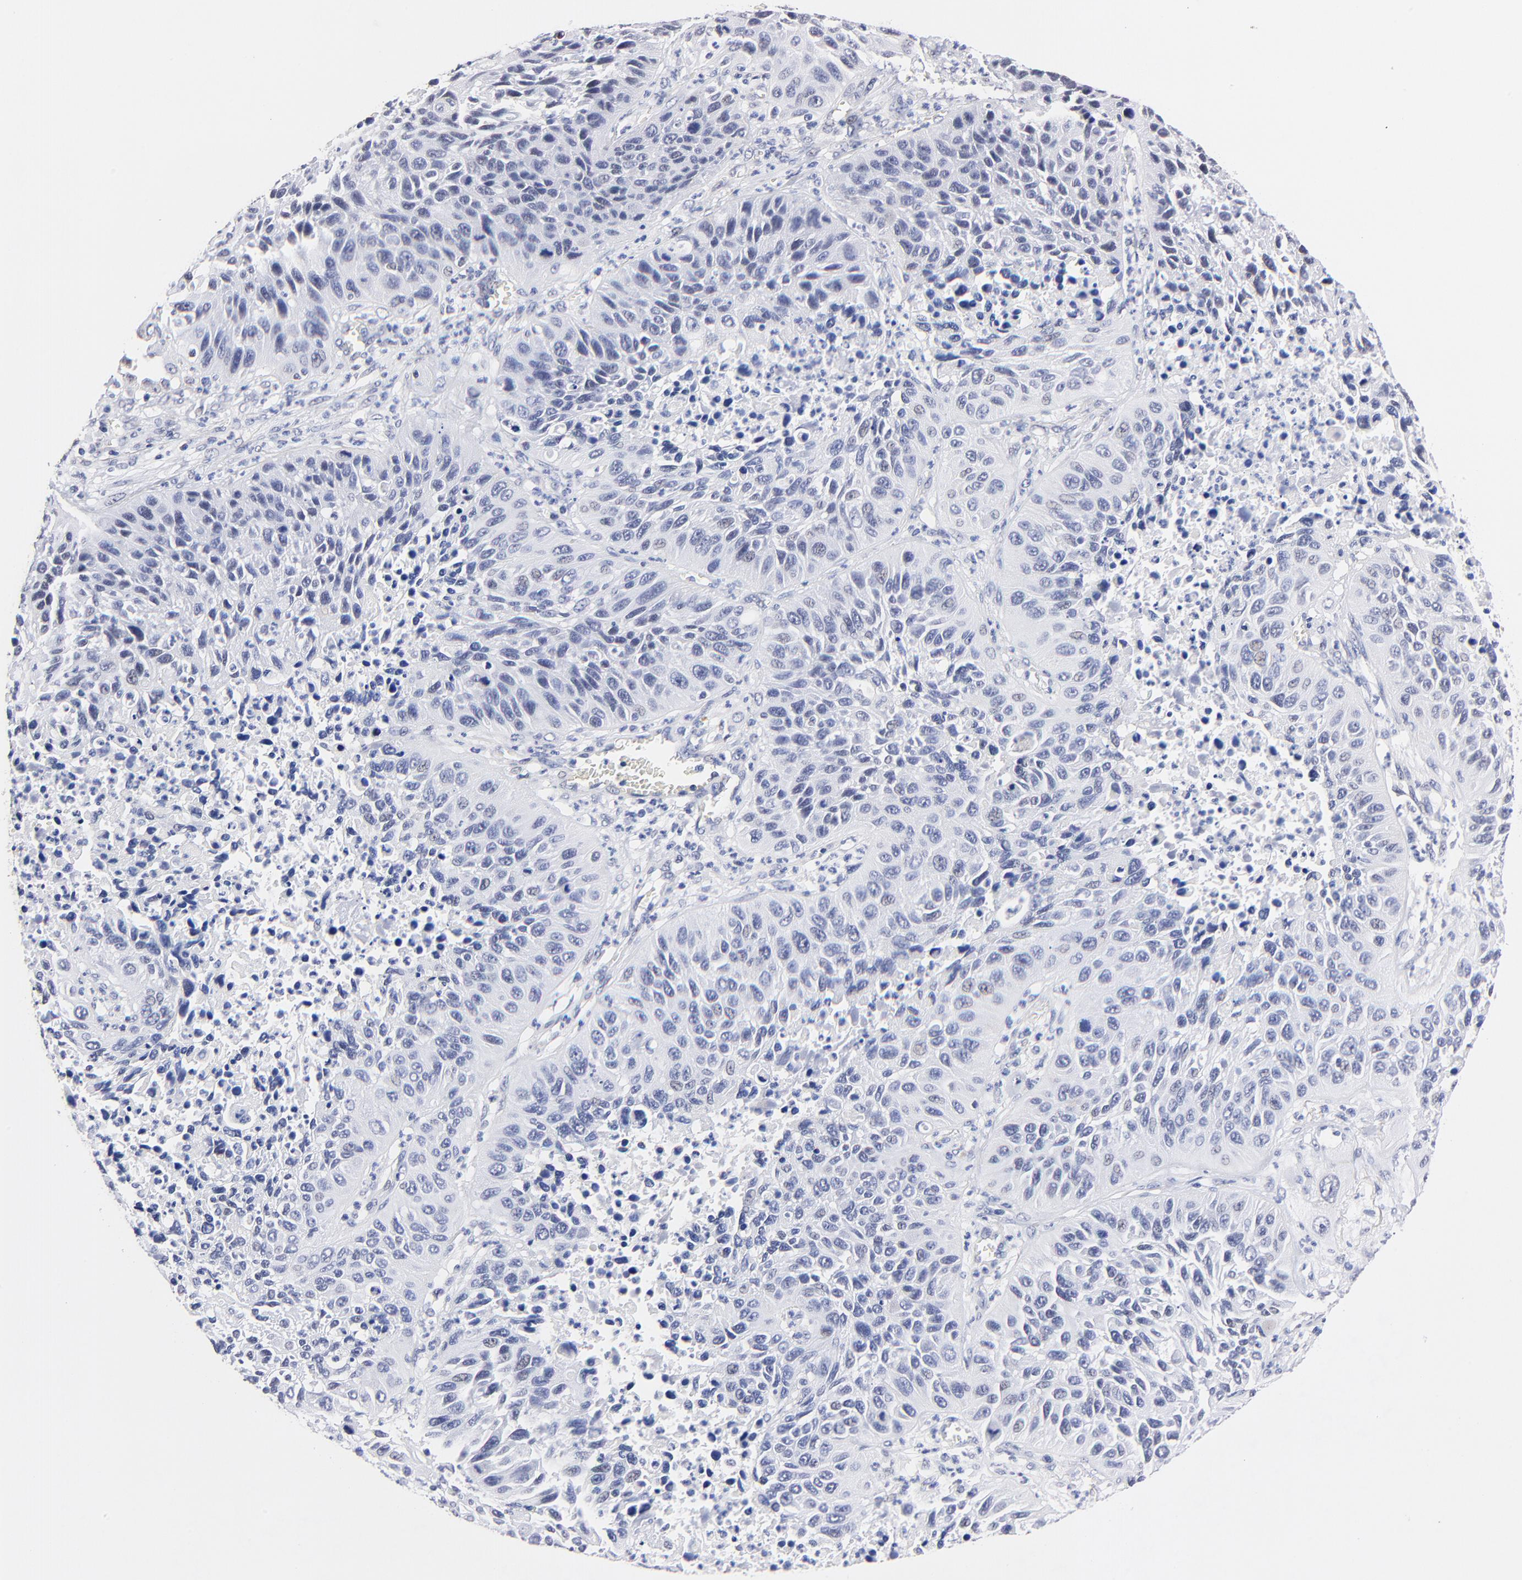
{"staining": {"intensity": "negative", "quantity": "none", "location": "none"}, "tissue": "lung cancer", "cell_type": "Tumor cells", "image_type": "cancer", "snomed": [{"axis": "morphology", "description": "Squamous cell carcinoma, NOS"}, {"axis": "topography", "description": "Lung"}], "caption": "Lung cancer was stained to show a protein in brown. There is no significant staining in tumor cells.", "gene": "ZNF155", "patient": {"sex": "female", "age": 76}}